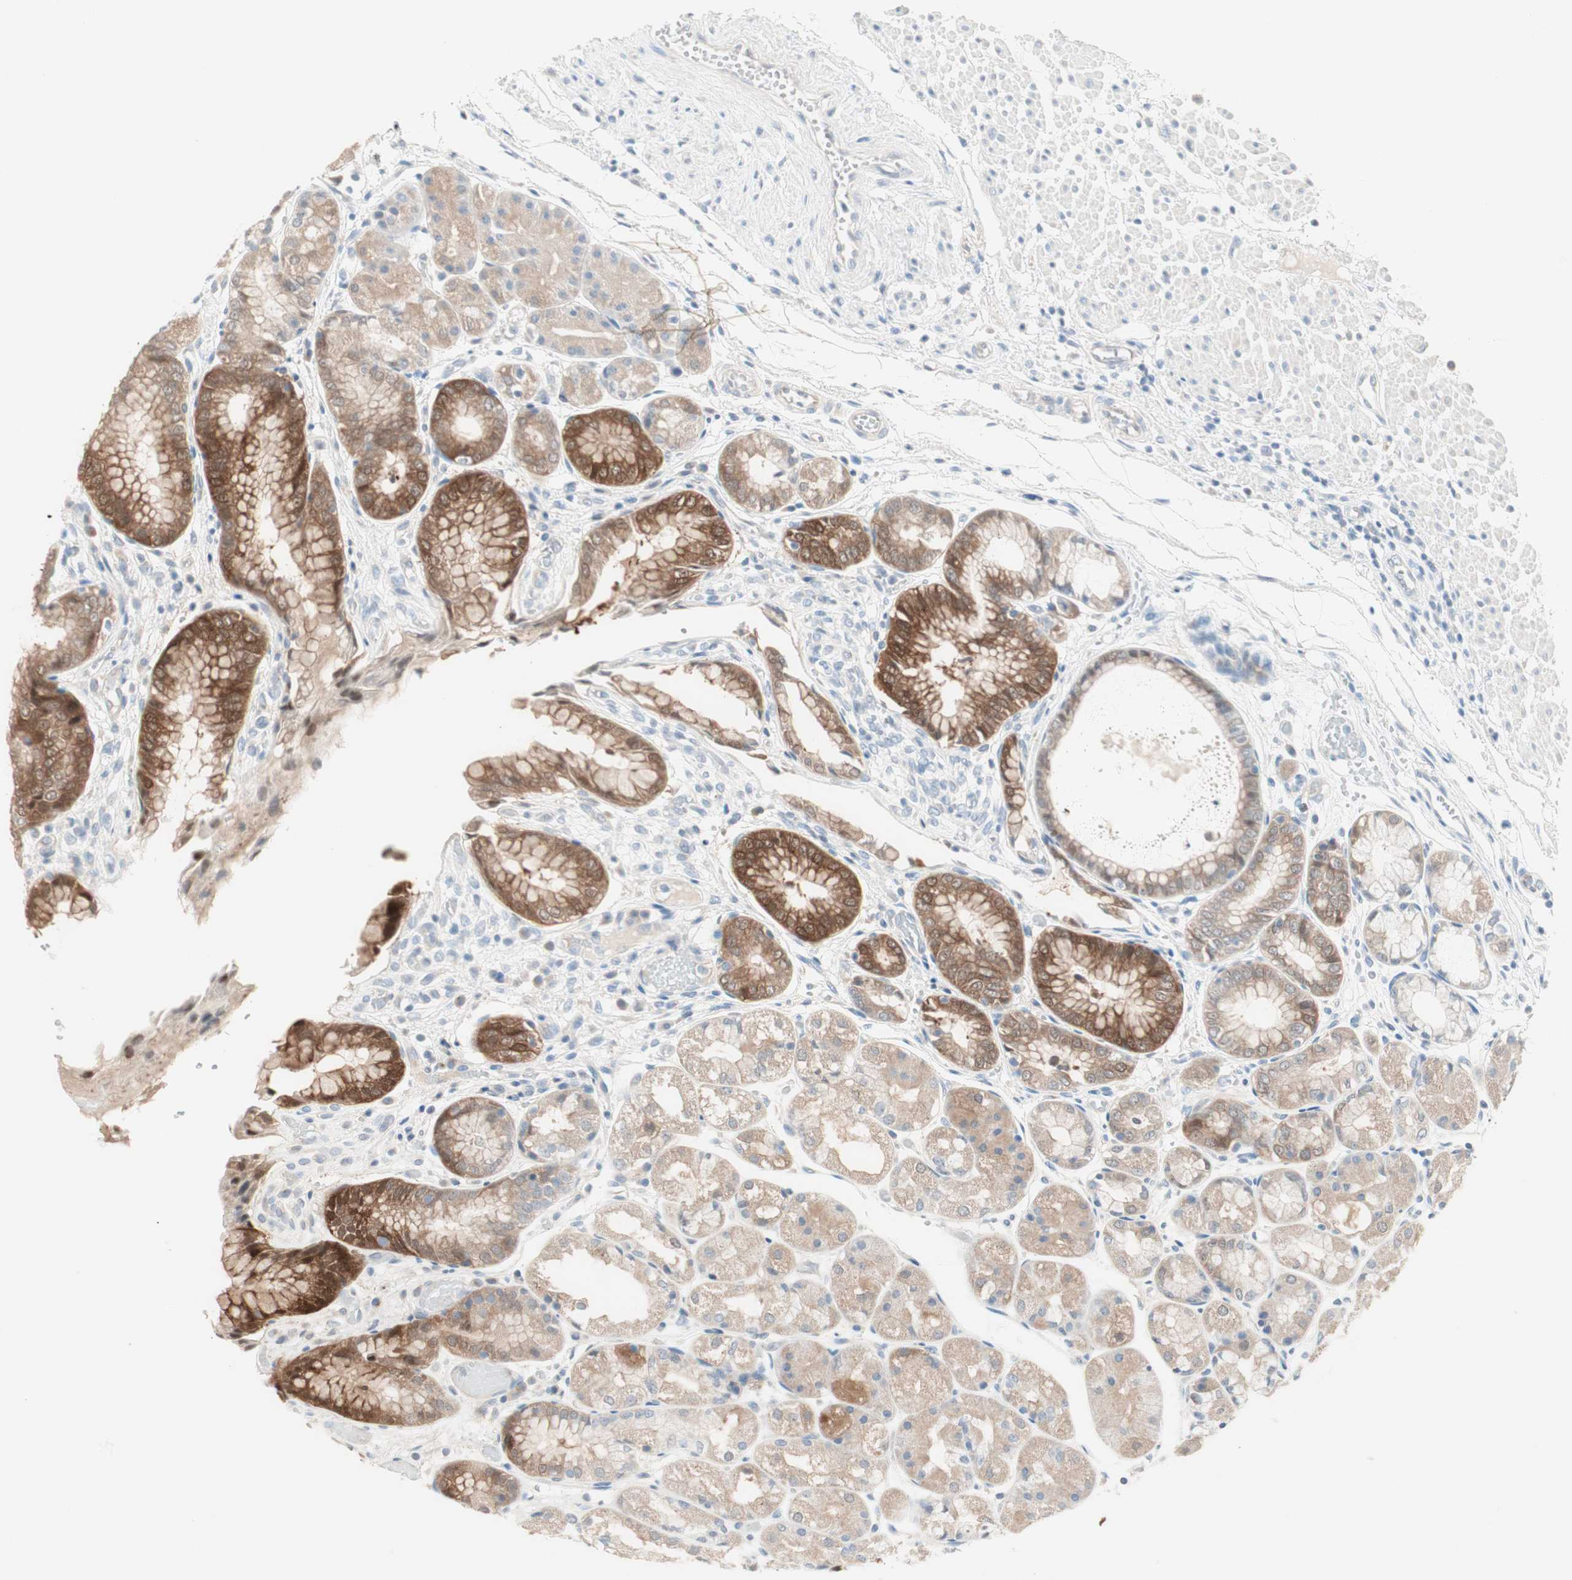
{"staining": {"intensity": "strong", "quantity": ">75%", "location": "cytoplasmic/membranous"}, "tissue": "stomach", "cell_type": "Glandular cells", "image_type": "normal", "snomed": [{"axis": "morphology", "description": "Normal tissue, NOS"}, {"axis": "topography", "description": "Stomach, upper"}], "caption": "High-magnification brightfield microscopy of normal stomach stained with DAB (brown) and counterstained with hematoxylin (blue). glandular cells exhibit strong cytoplasmic/membranous expression is seen in about>75% of cells.", "gene": "SULT1C2", "patient": {"sex": "male", "age": 72}}